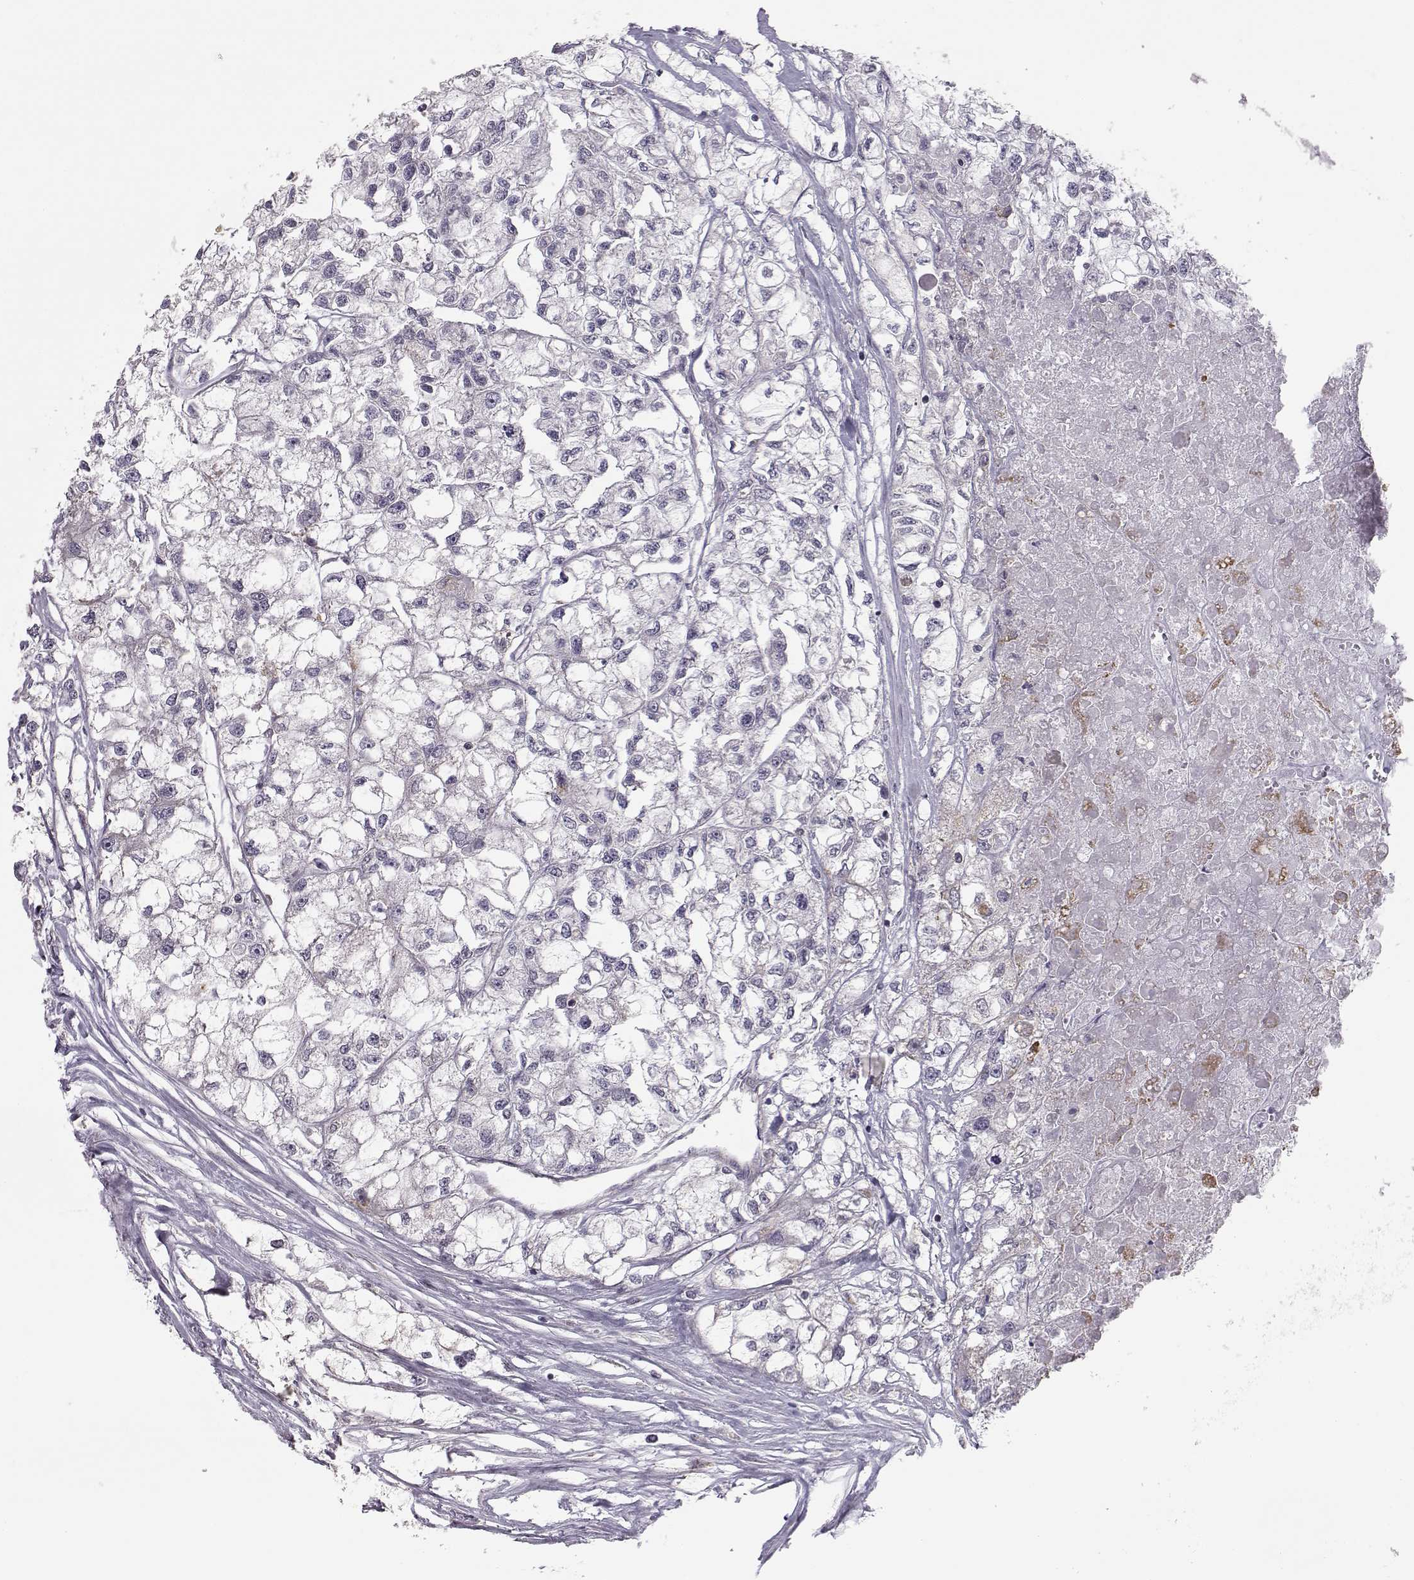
{"staining": {"intensity": "negative", "quantity": "none", "location": "none"}, "tissue": "renal cancer", "cell_type": "Tumor cells", "image_type": "cancer", "snomed": [{"axis": "morphology", "description": "Adenocarcinoma, NOS"}, {"axis": "topography", "description": "Kidney"}], "caption": "Tumor cells show no significant protein positivity in renal adenocarcinoma. The staining is performed using DAB brown chromogen with nuclei counter-stained in using hematoxylin.", "gene": "KIF13B", "patient": {"sex": "male", "age": 56}}